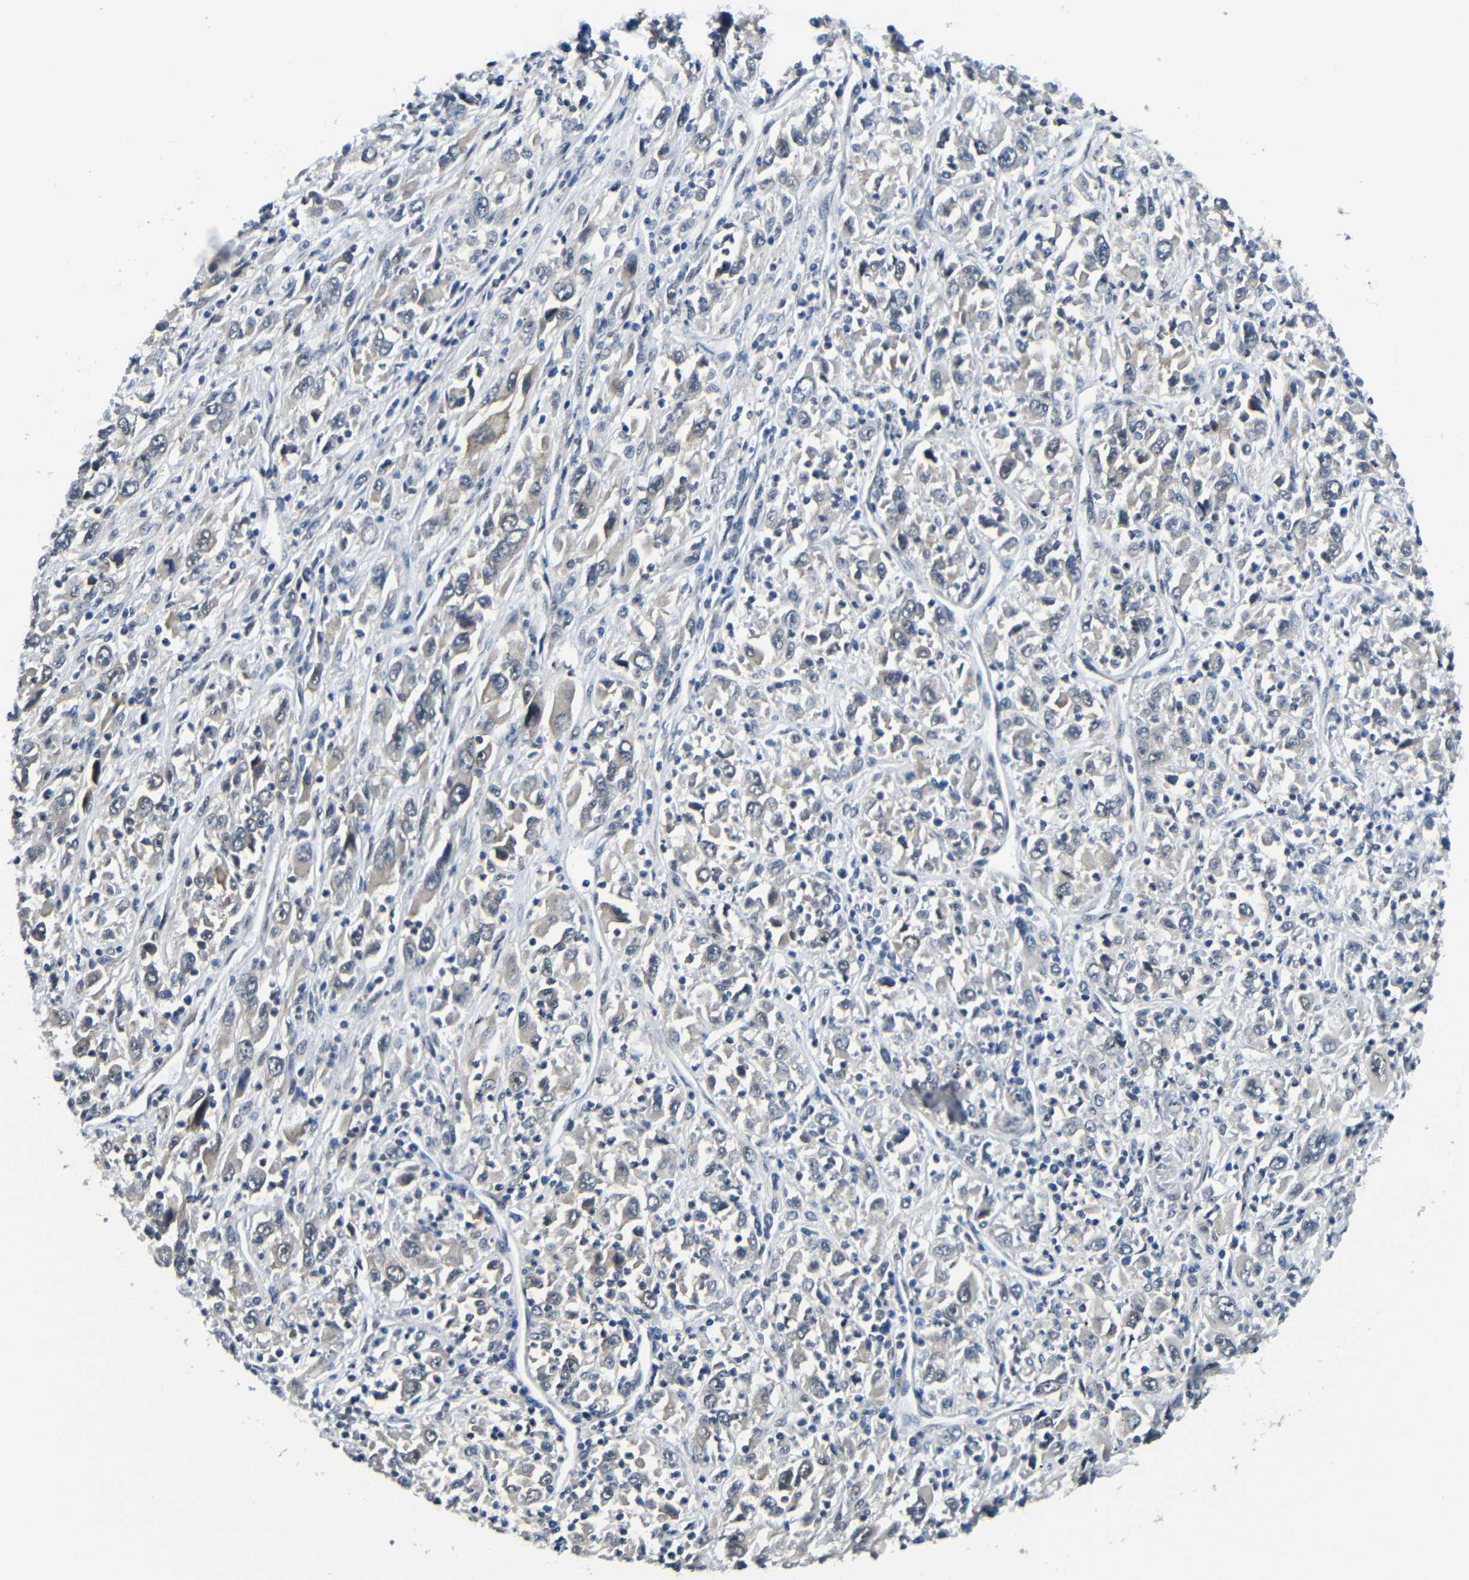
{"staining": {"intensity": "negative", "quantity": "none", "location": "none"}, "tissue": "melanoma", "cell_type": "Tumor cells", "image_type": "cancer", "snomed": [{"axis": "morphology", "description": "Malignant melanoma, Metastatic site"}, {"axis": "topography", "description": "Skin"}], "caption": "Tumor cells show no significant positivity in melanoma. (IHC, brightfield microscopy, high magnification).", "gene": "FAM172A", "patient": {"sex": "female", "age": 56}}